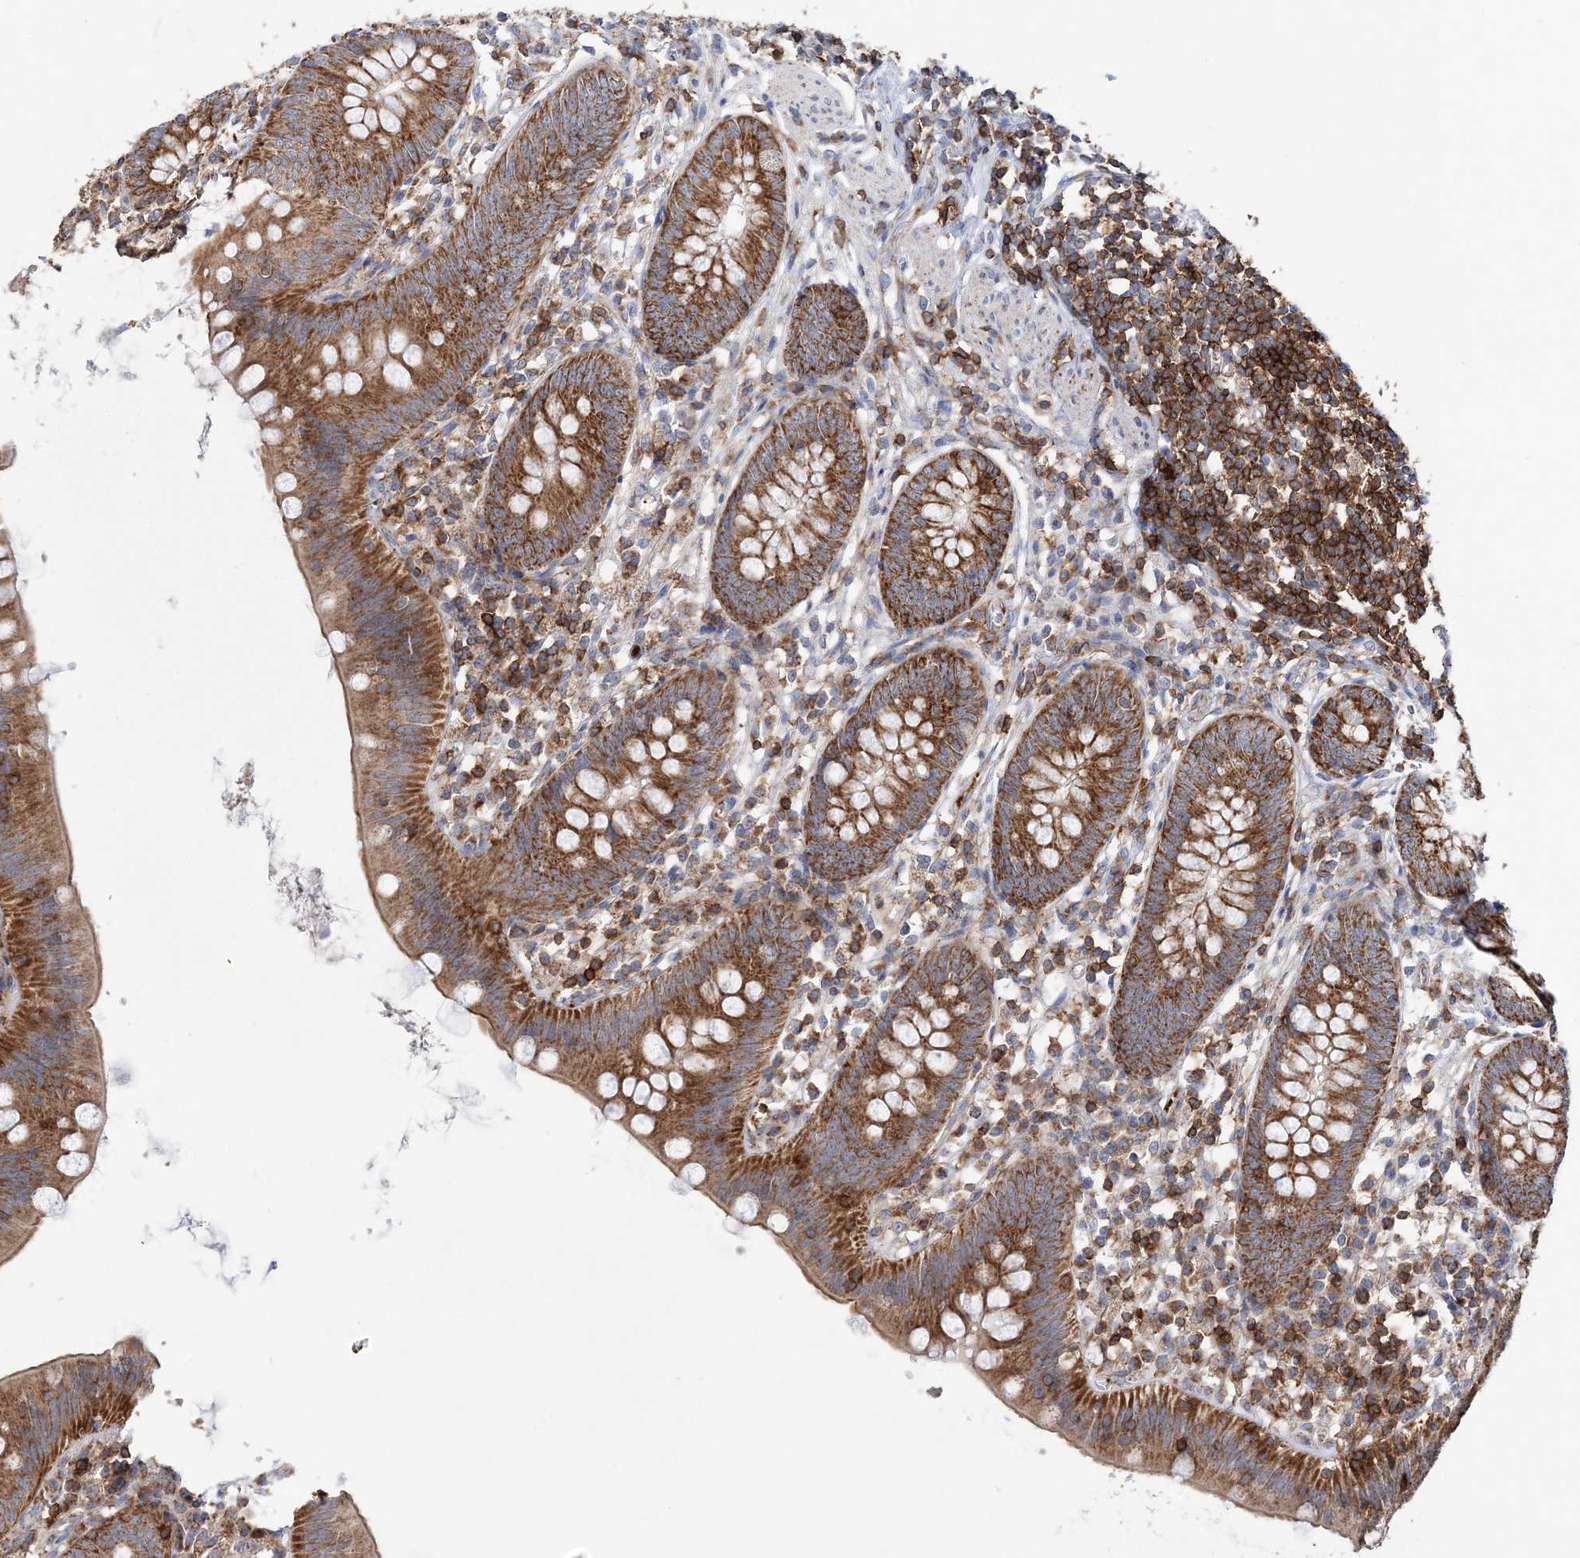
{"staining": {"intensity": "strong", "quantity": ">75%", "location": "cytoplasmic/membranous"}, "tissue": "appendix", "cell_type": "Glandular cells", "image_type": "normal", "snomed": [{"axis": "morphology", "description": "Normal tissue, NOS"}, {"axis": "topography", "description": "Appendix"}], "caption": "IHC photomicrograph of normal appendix stained for a protein (brown), which demonstrates high levels of strong cytoplasmic/membranous expression in about >75% of glandular cells.", "gene": "TTC32", "patient": {"sex": "female", "age": 62}}